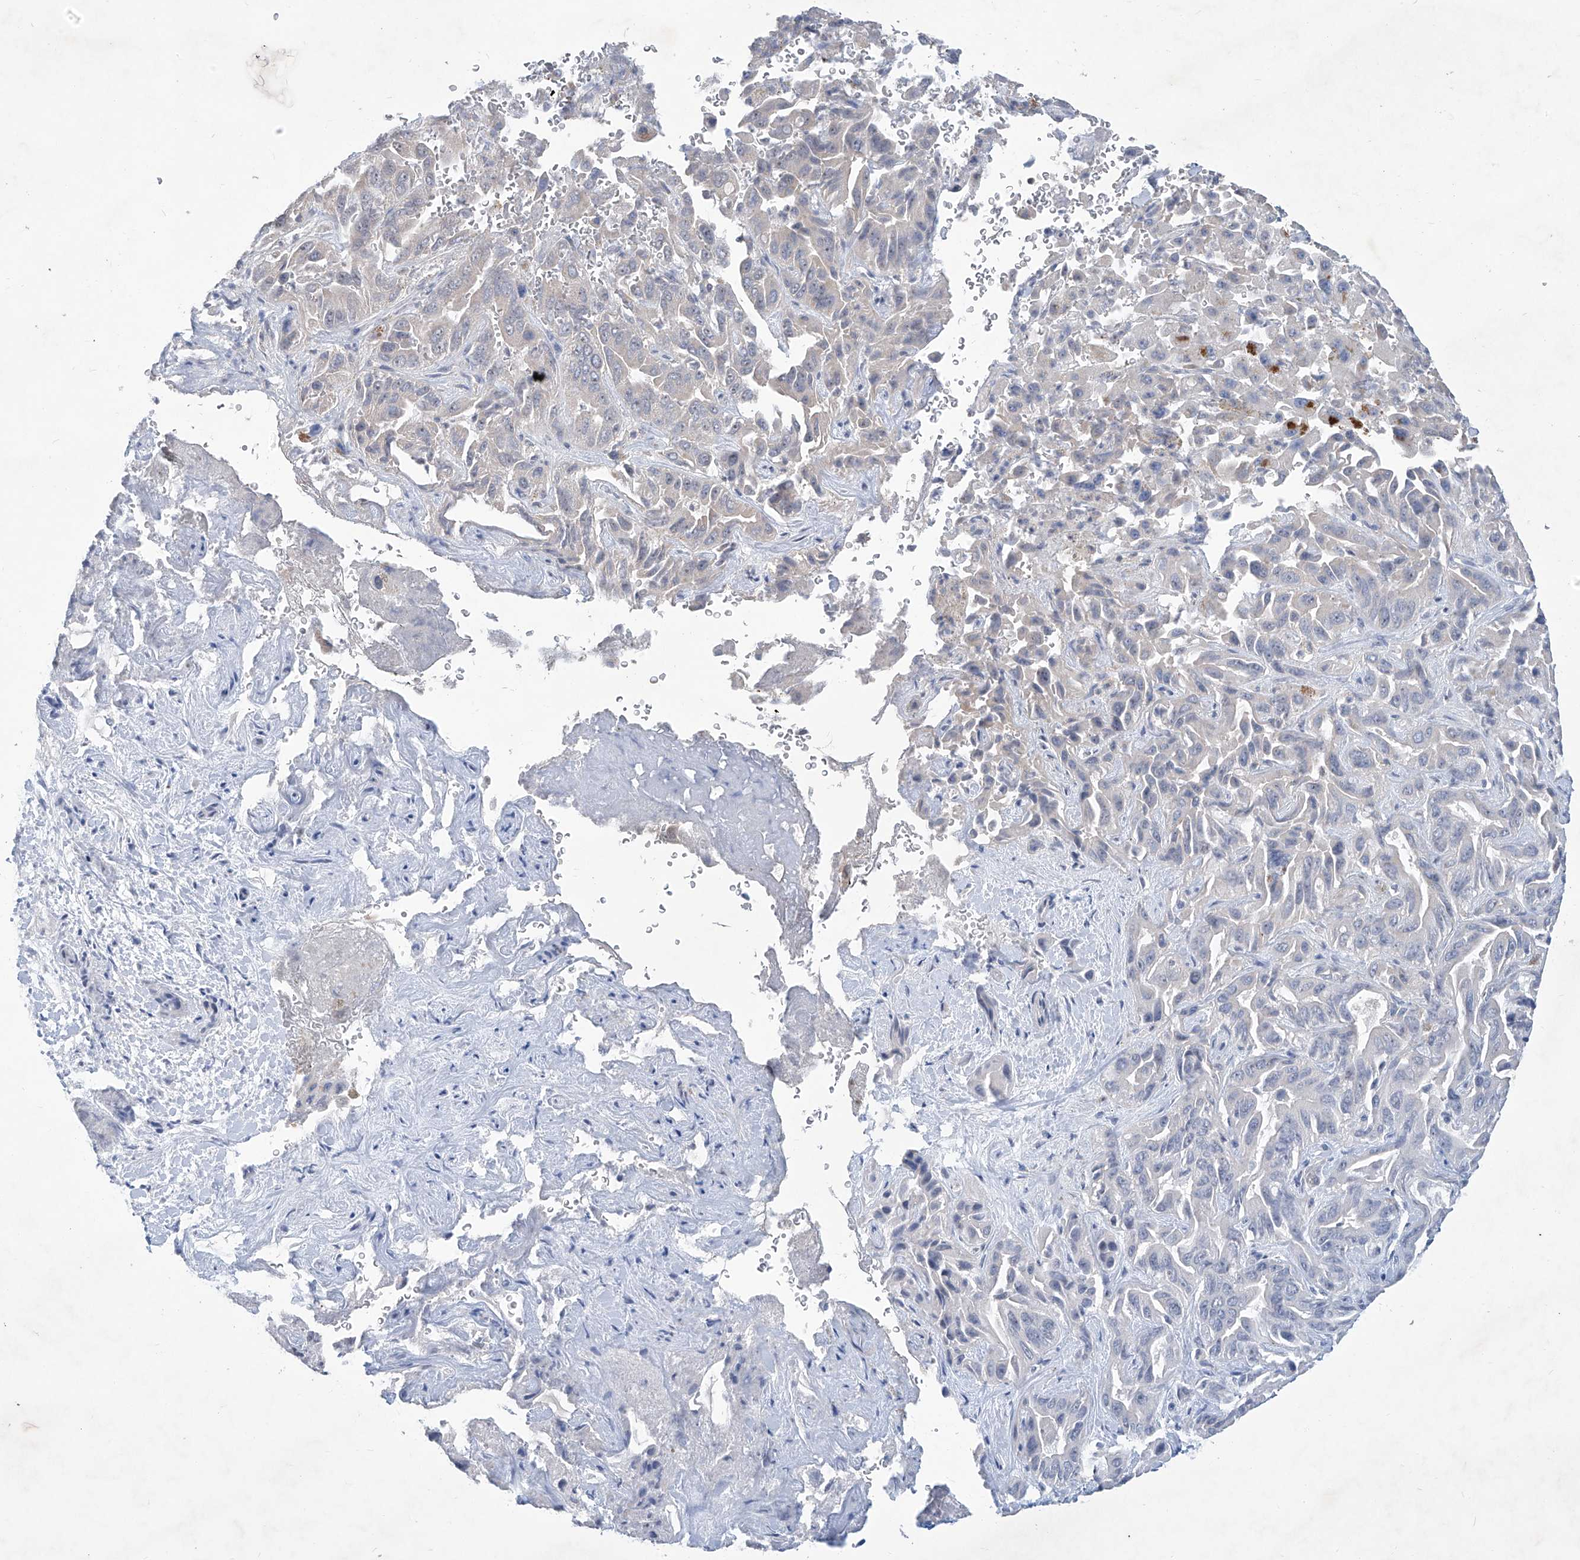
{"staining": {"intensity": "negative", "quantity": "none", "location": "none"}, "tissue": "liver cancer", "cell_type": "Tumor cells", "image_type": "cancer", "snomed": [{"axis": "morphology", "description": "Cholangiocarcinoma"}, {"axis": "topography", "description": "Liver"}], "caption": "IHC histopathology image of neoplastic tissue: liver cancer (cholangiocarcinoma) stained with DAB shows no significant protein positivity in tumor cells.", "gene": "ZBTB48", "patient": {"sex": "female", "age": 52}}